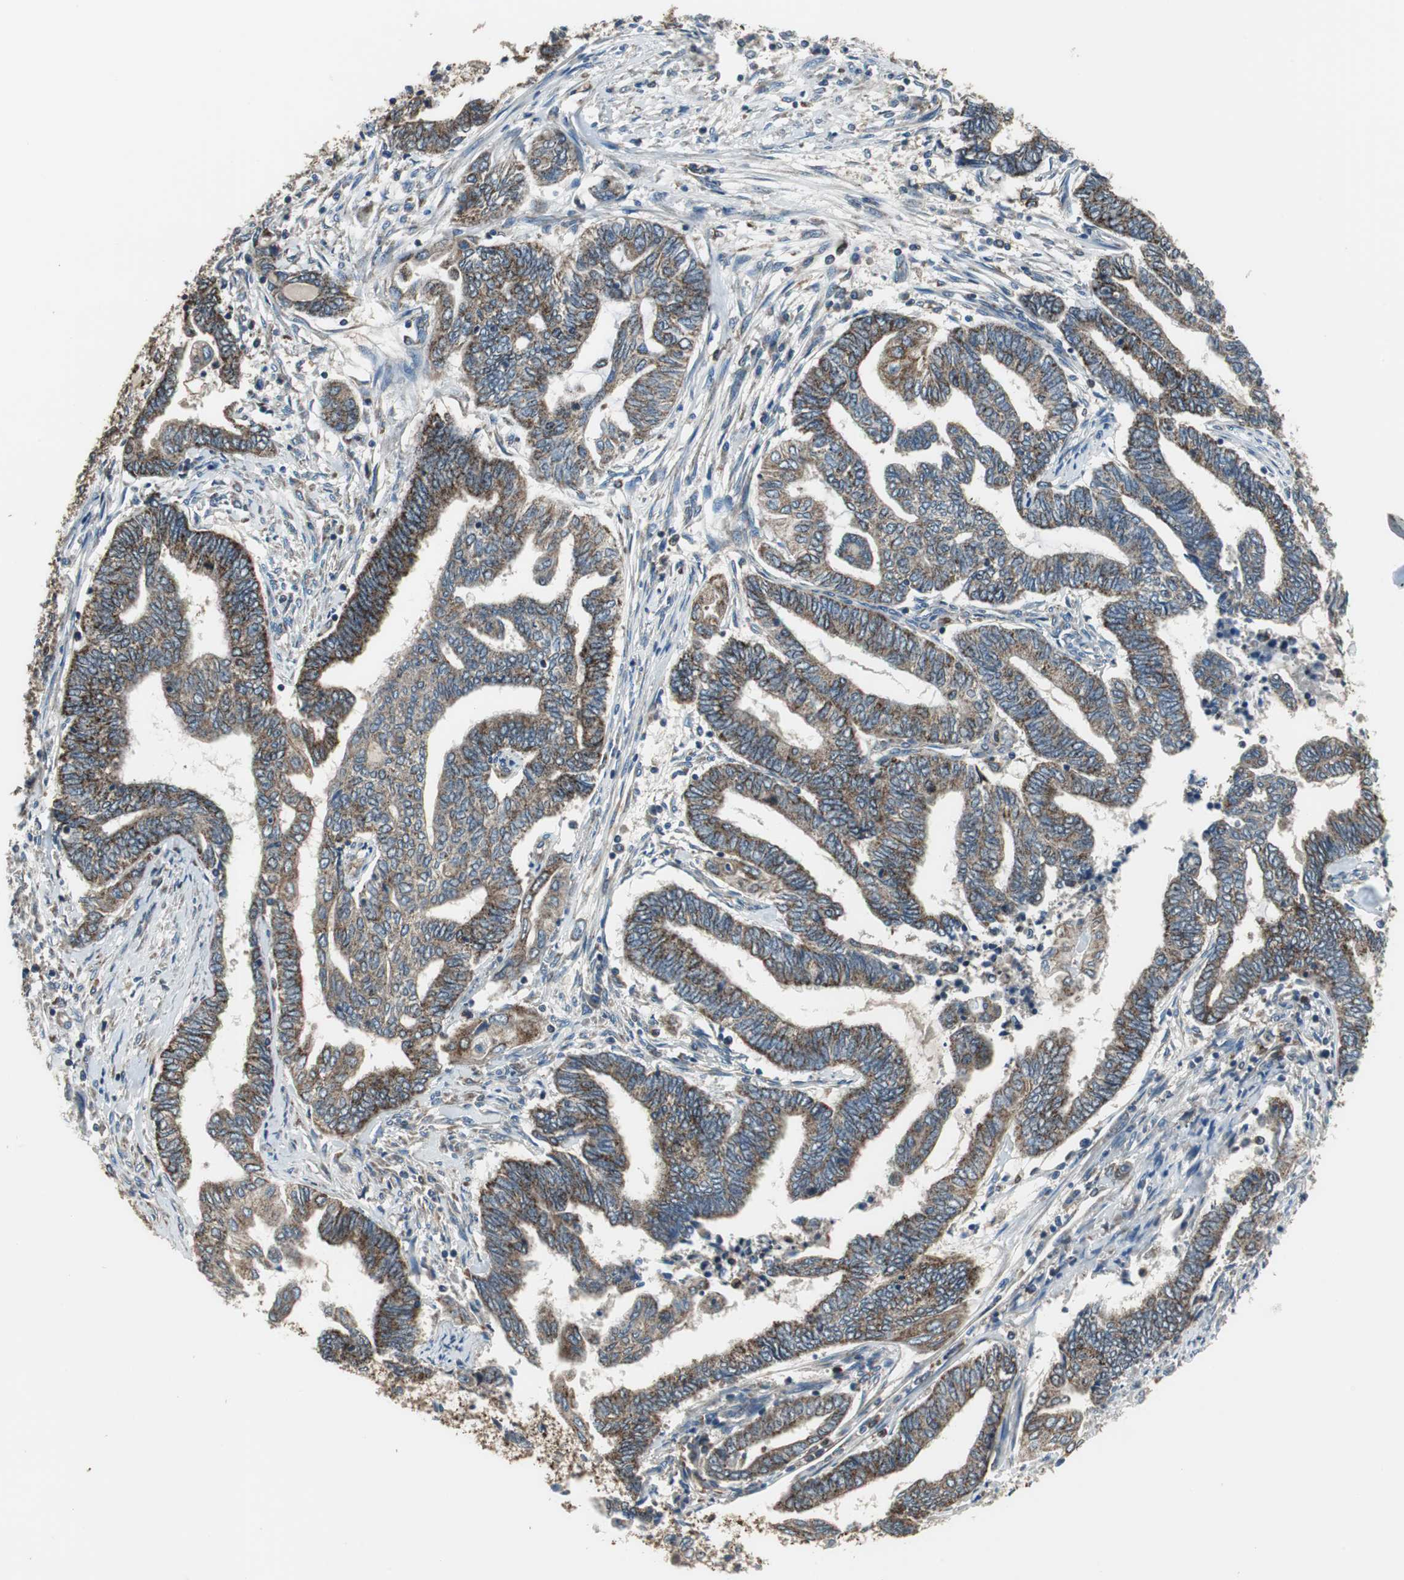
{"staining": {"intensity": "strong", "quantity": ">75%", "location": "cytoplasmic/membranous"}, "tissue": "endometrial cancer", "cell_type": "Tumor cells", "image_type": "cancer", "snomed": [{"axis": "morphology", "description": "Adenocarcinoma, NOS"}, {"axis": "topography", "description": "Uterus"}, {"axis": "topography", "description": "Endometrium"}], "caption": "Immunohistochemistry (IHC) micrograph of endometrial cancer stained for a protein (brown), which displays high levels of strong cytoplasmic/membranous expression in approximately >75% of tumor cells.", "gene": "PI4KB", "patient": {"sex": "female", "age": 70}}